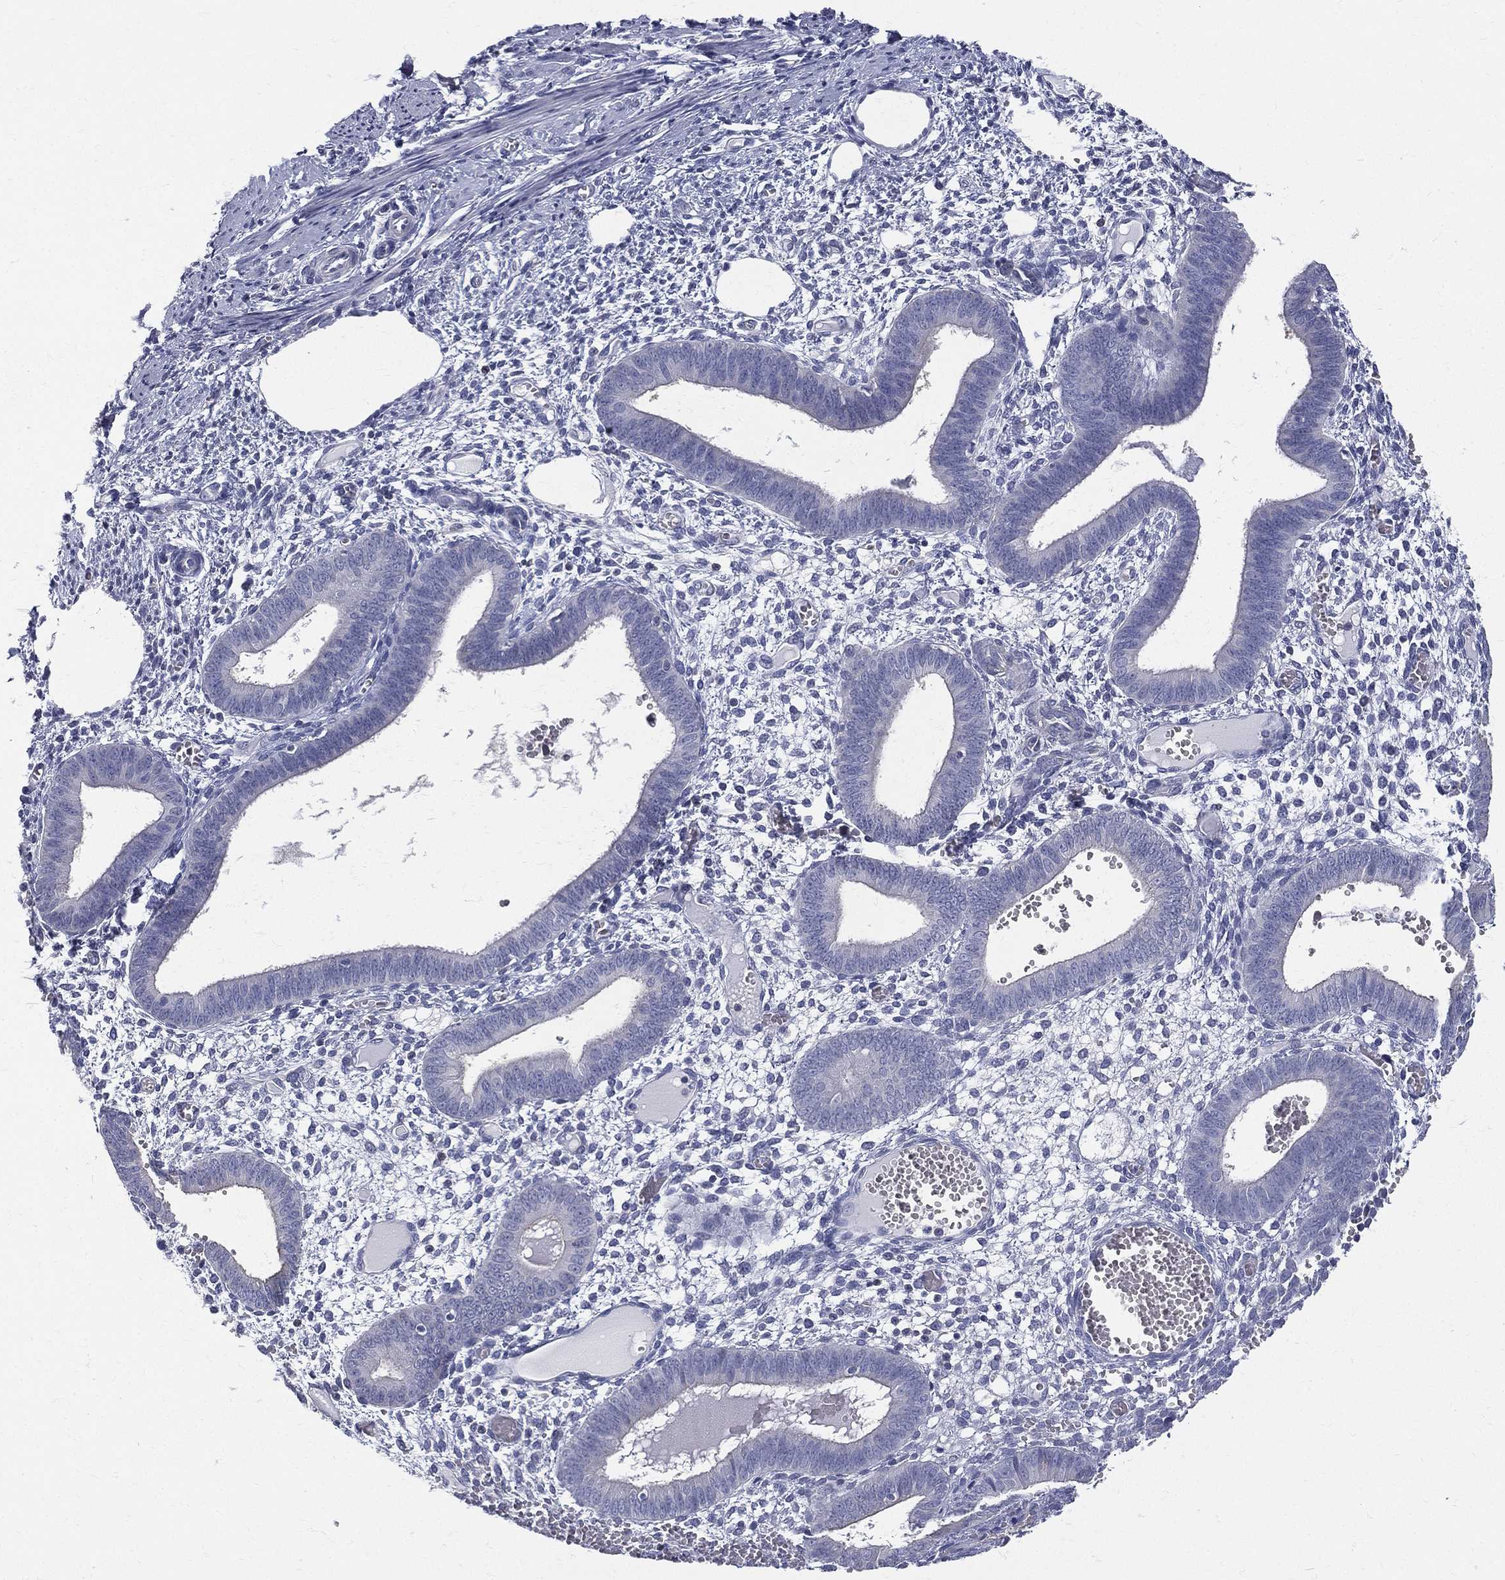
{"staining": {"intensity": "negative", "quantity": "none", "location": "none"}, "tissue": "endometrium", "cell_type": "Cells in endometrial stroma", "image_type": "normal", "snomed": [{"axis": "morphology", "description": "Normal tissue, NOS"}, {"axis": "topography", "description": "Endometrium"}], "caption": "Immunohistochemical staining of unremarkable human endometrium displays no significant positivity in cells in endometrial stroma.", "gene": "ETNPPL", "patient": {"sex": "female", "age": 42}}